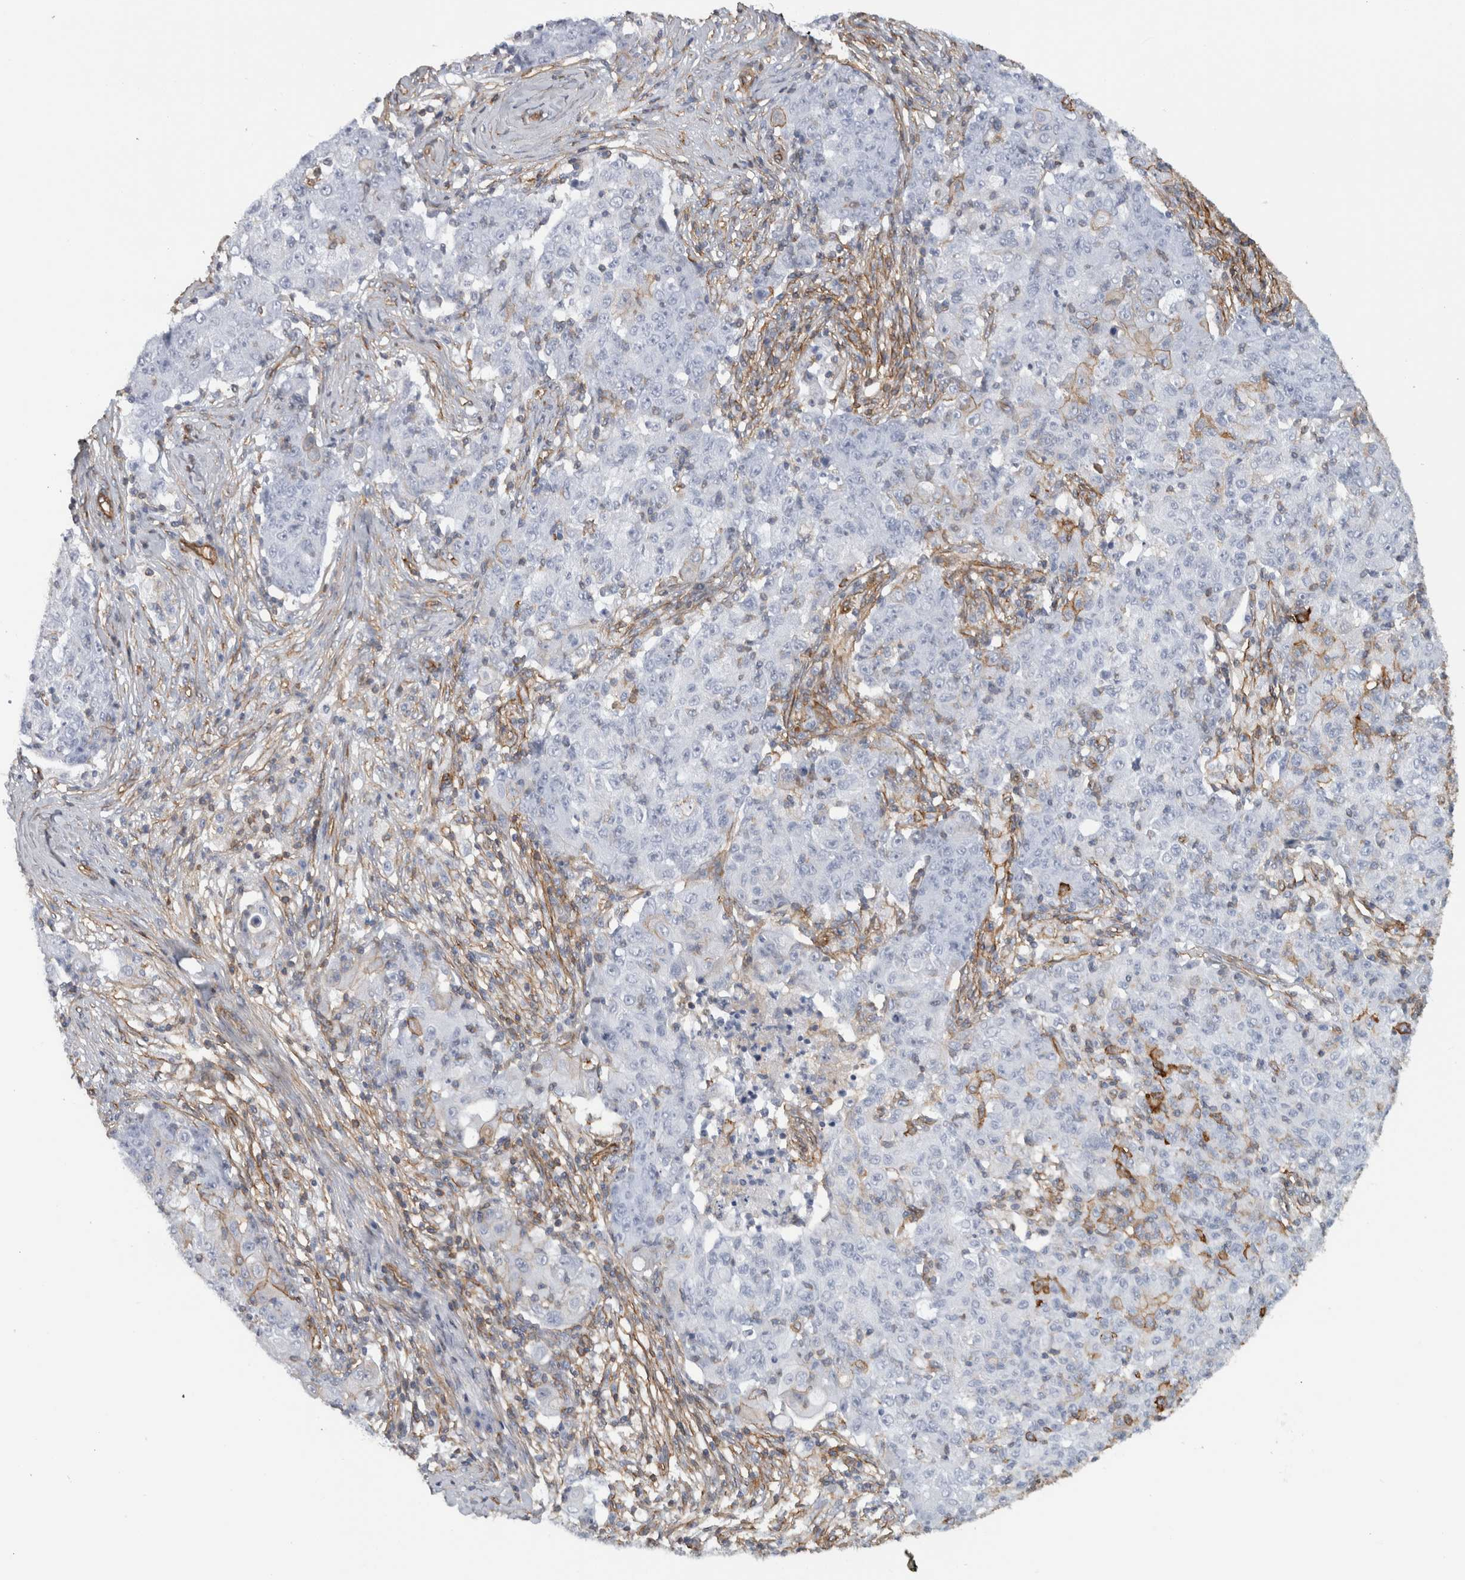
{"staining": {"intensity": "negative", "quantity": "none", "location": "none"}, "tissue": "ovarian cancer", "cell_type": "Tumor cells", "image_type": "cancer", "snomed": [{"axis": "morphology", "description": "Carcinoma, endometroid"}, {"axis": "topography", "description": "Ovary"}], "caption": "Endometroid carcinoma (ovarian) was stained to show a protein in brown. There is no significant positivity in tumor cells. The staining is performed using DAB brown chromogen with nuclei counter-stained in using hematoxylin.", "gene": "AHNAK", "patient": {"sex": "female", "age": 42}}